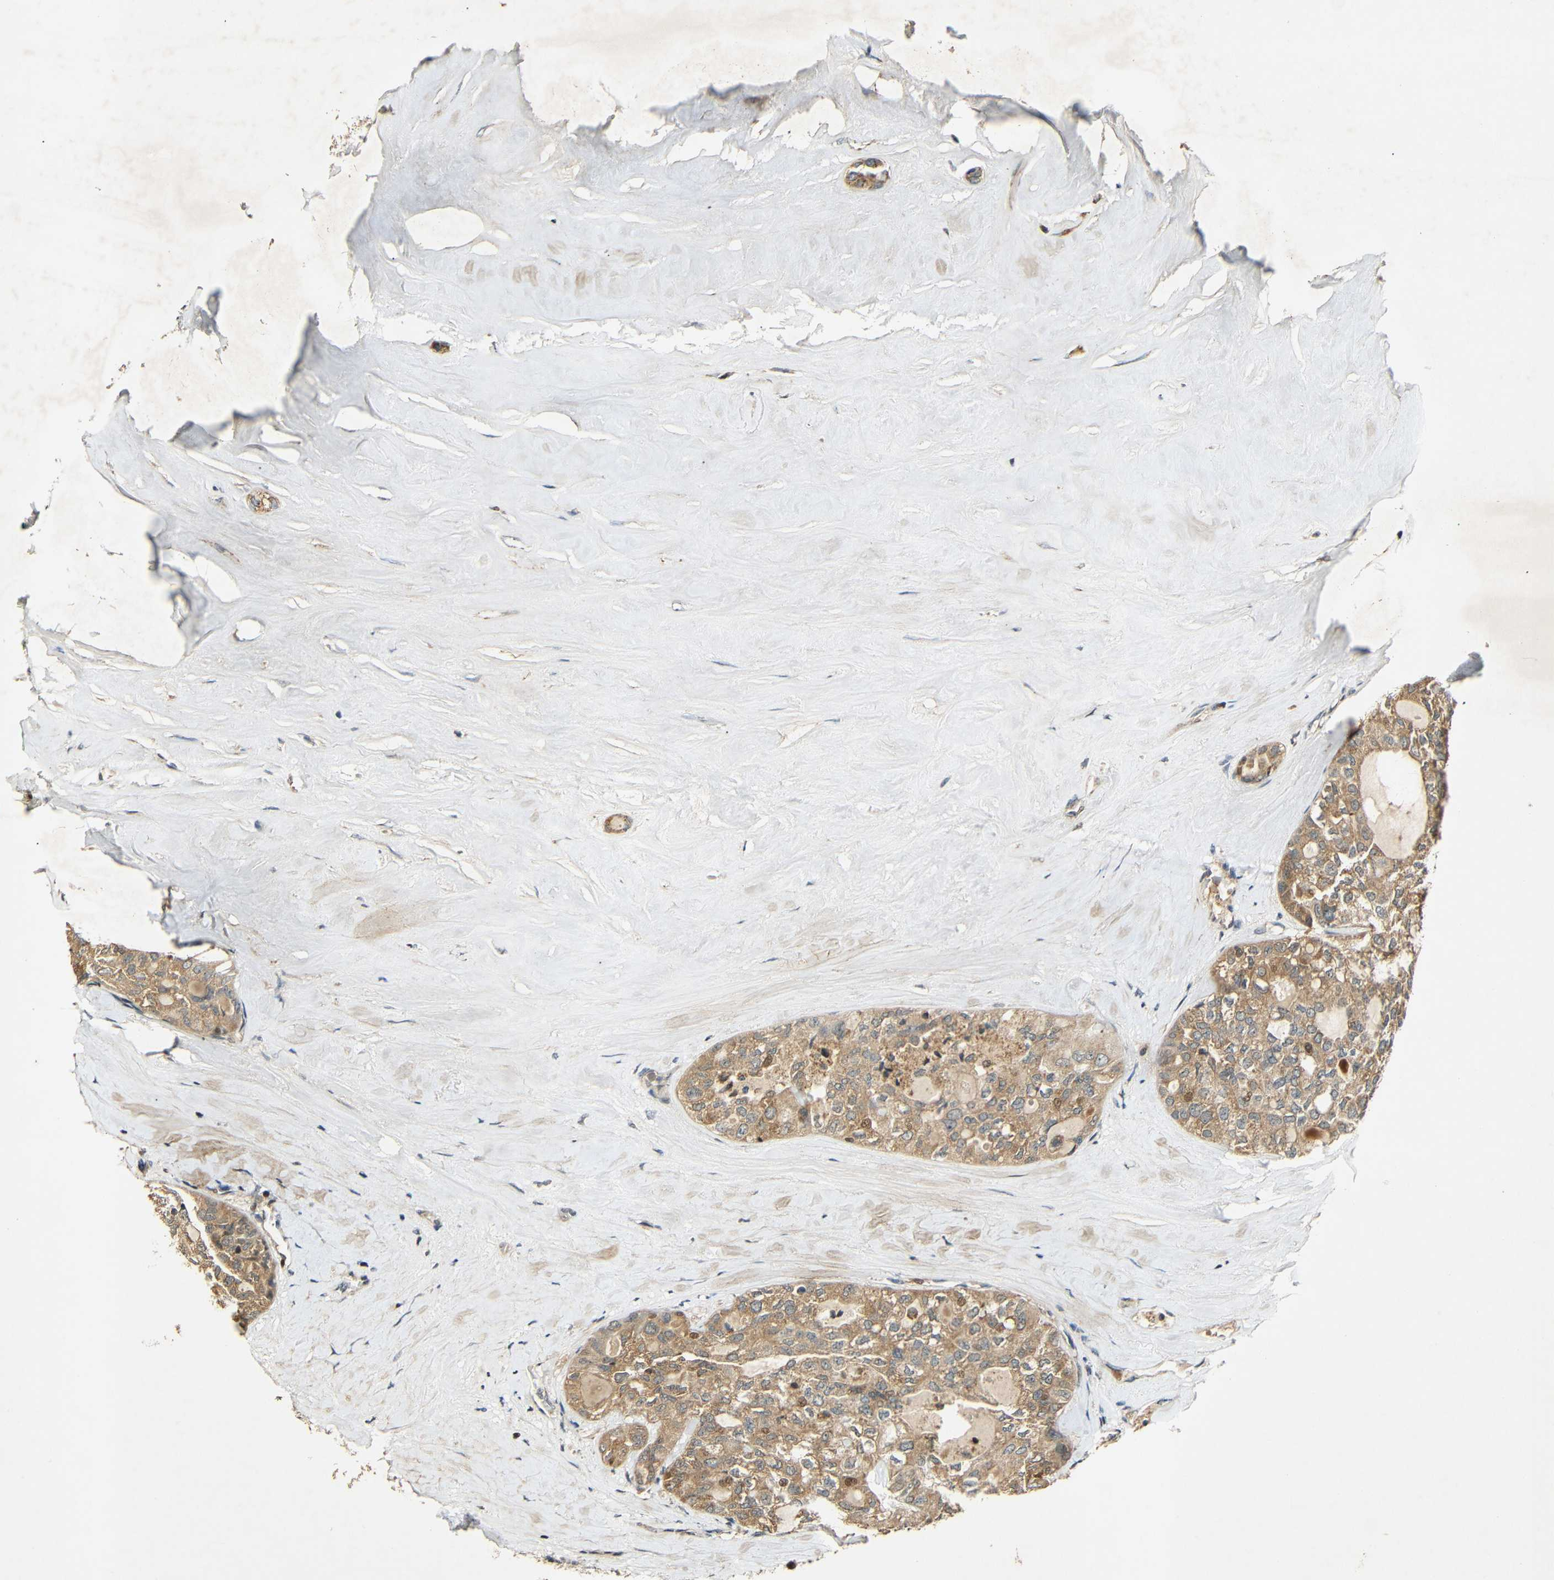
{"staining": {"intensity": "moderate", "quantity": ">75%", "location": "cytoplasmic/membranous,nuclear"}, "tissue": "thyroid cancer", "cell_type": "Tumor cells", "image_type": "cancer", "snomed": [{"axis": "morphology", "description": "Follicular adenoma carcinoma, NOS"}, {"axis": "topography", "description": "Thyroid gland"}], "caption": "Protein analysis of thyroid cancer (follicular adenoma carcinoma) tissue reveals moderate cytoplasmic/membranous and nuclear staining in approximately >75% of tumor cells.", "gene": "KAZALD1", "patient": {"sex": "male", "age": 75}}